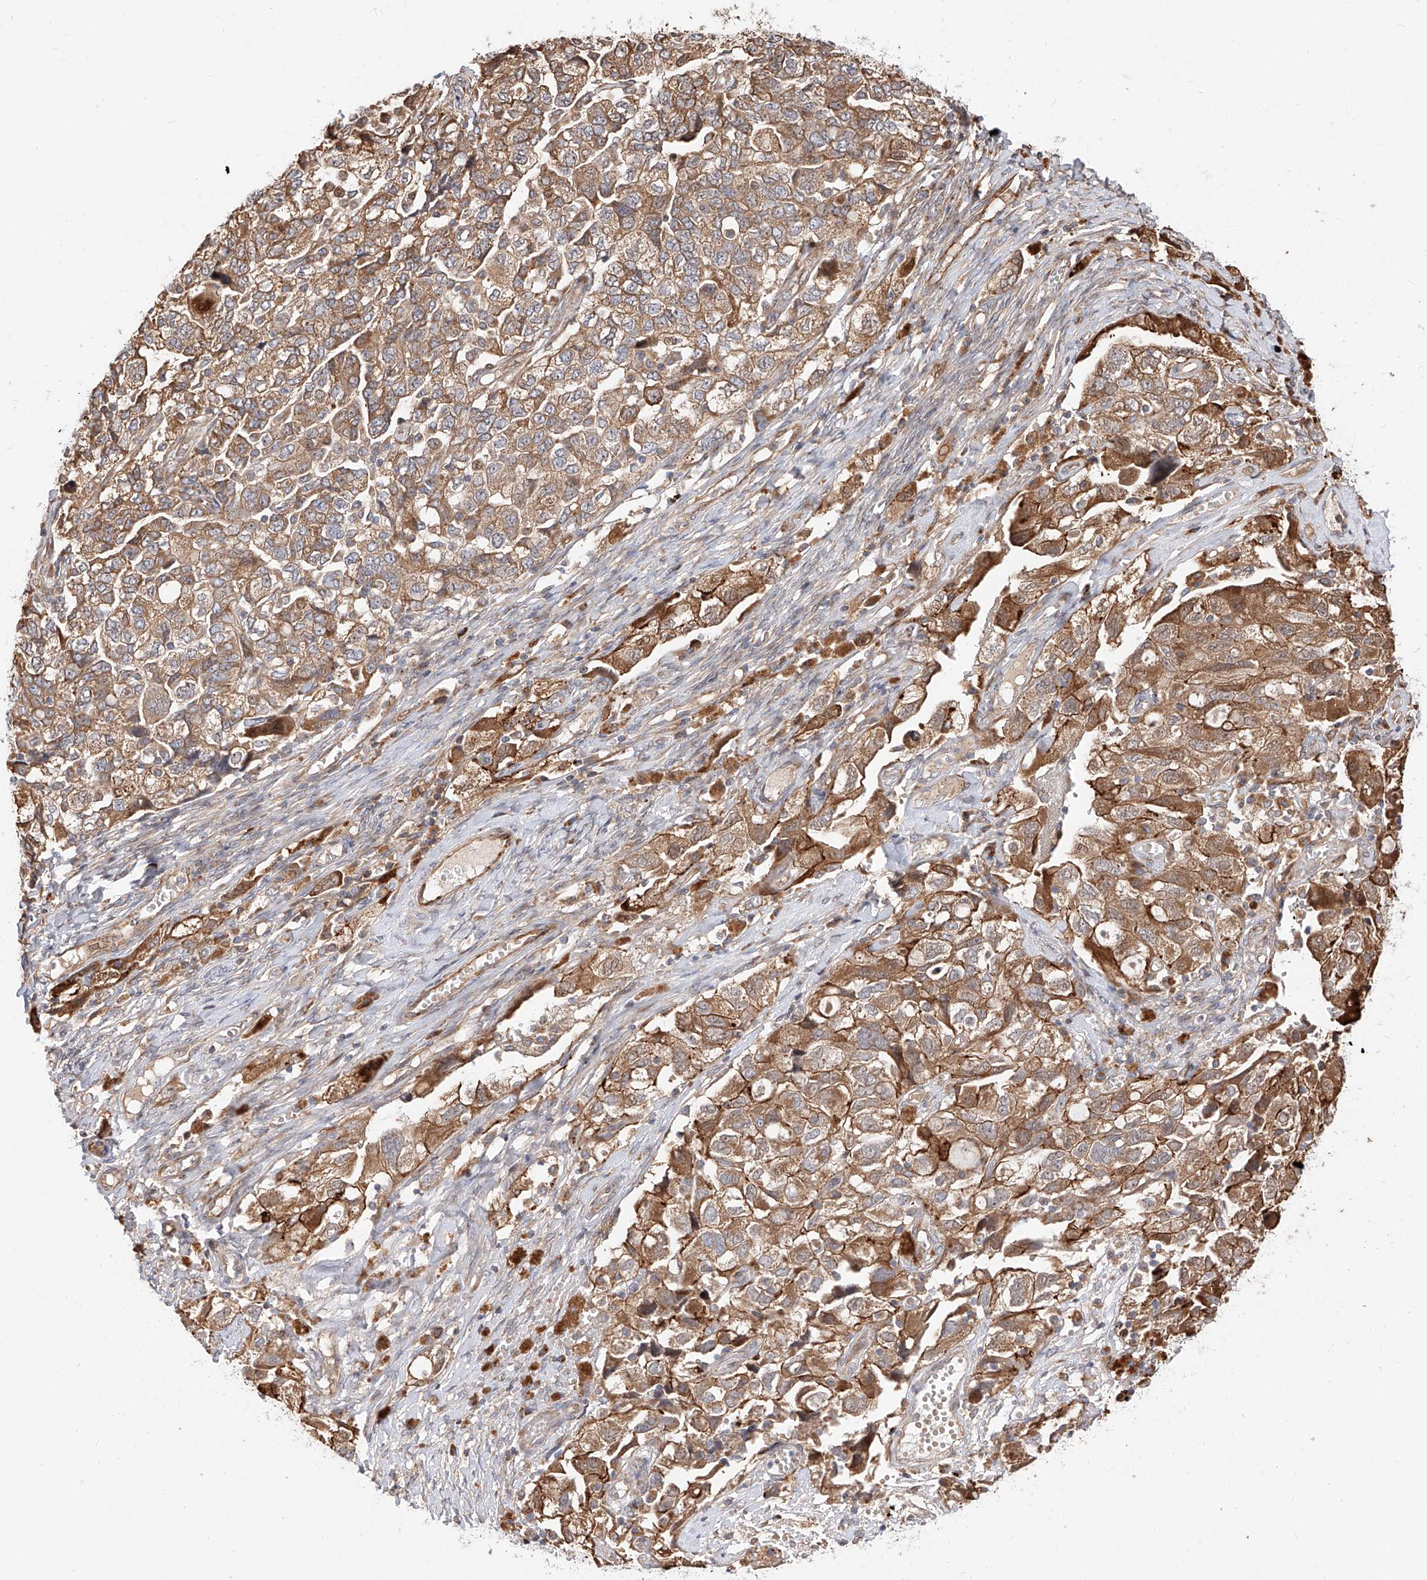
{"staining": {"intensity": "moderate", "quantity": ">75%", "location": "cytoplasmic/membranous"}, "tissue": "ovarian cancer", "cell_type": "Tumor cells", "image_type": "cancer", "snomed": [{"axis": "morphology", "description": "Carcinoma, NOS"}, {"axis": "morphology", "description": "Cystadenocarcinoma, serous, NOS"}, {"axis": "topography", "description": "Ovary"}], "caption": "The immunohistochemical stain shows moderate cytoplasmic/membranous staining in tumor cells of ovarian carcinoma tissue.", "gene": "DIRAS3", "patient": {"sex": "female", "age": 69}}